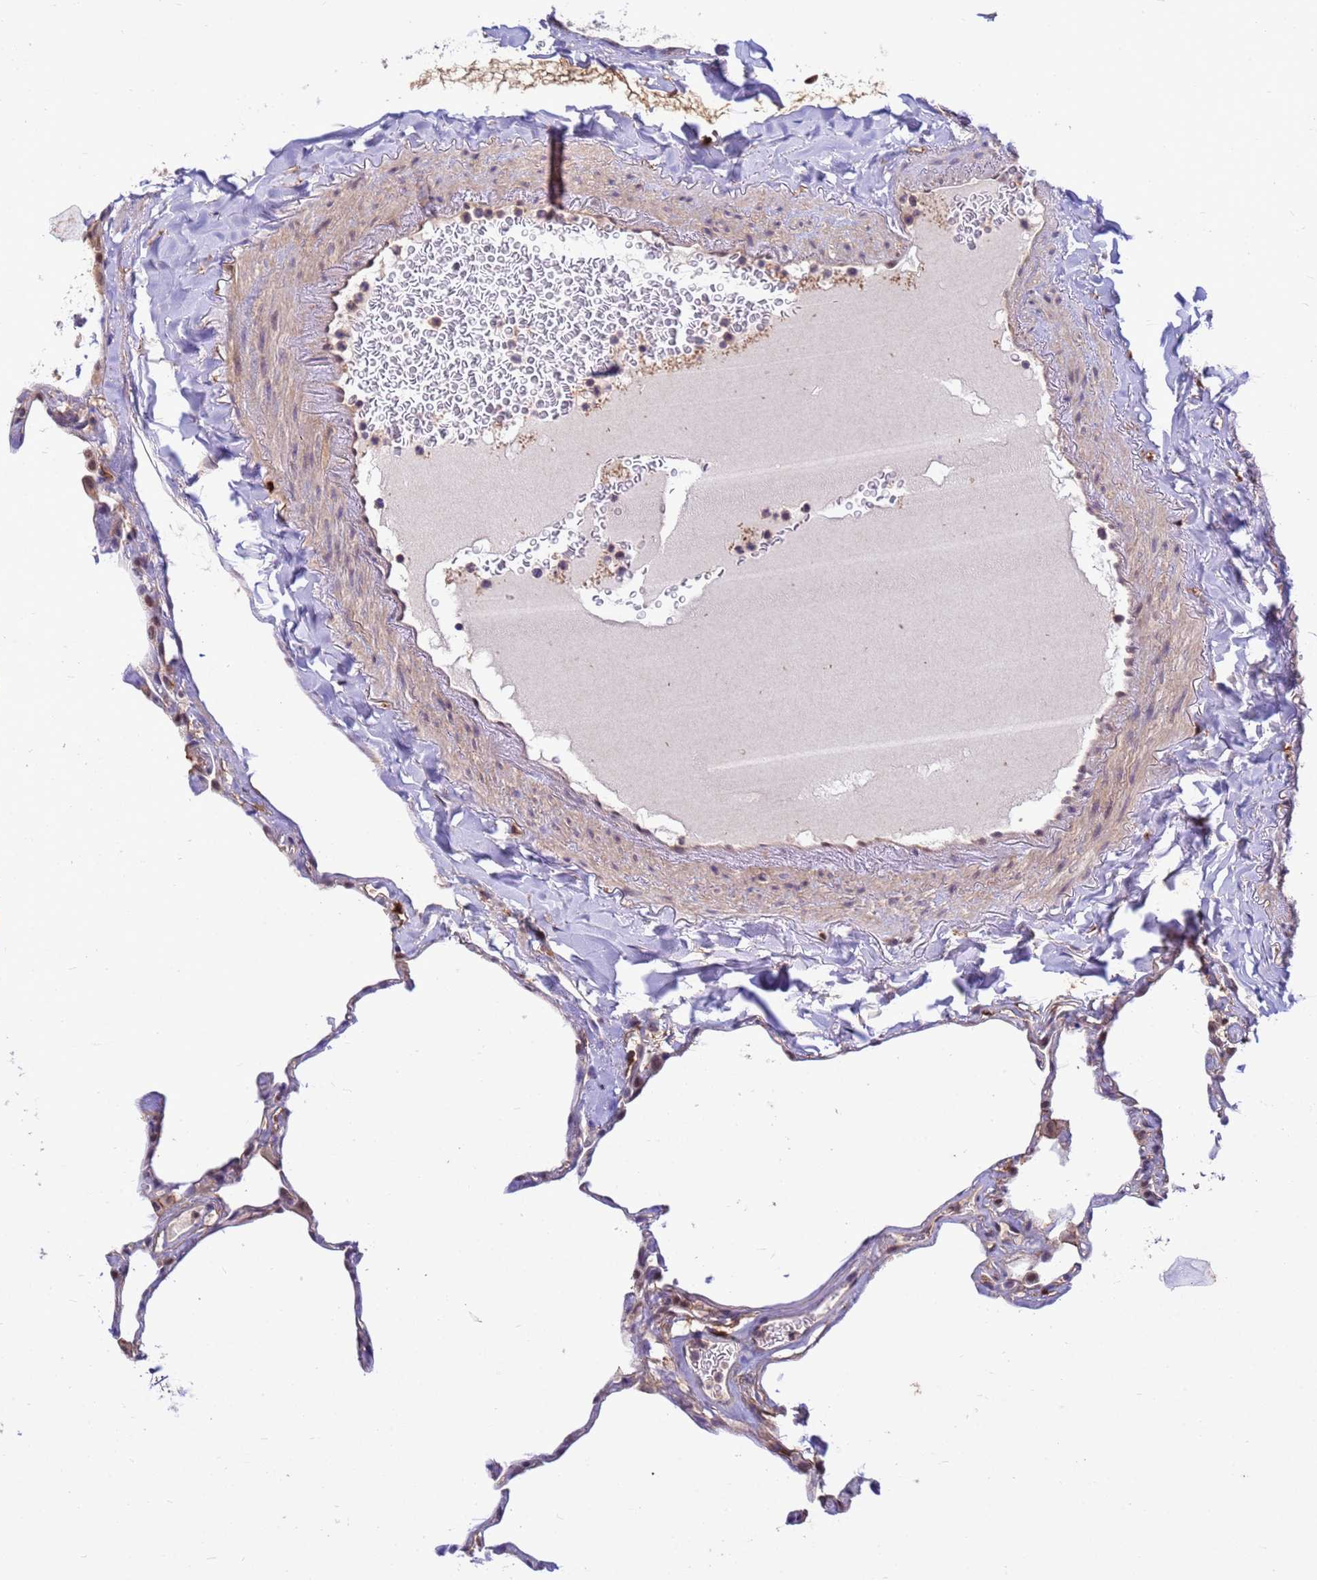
{"staining": {"intensity": "negative", "quantity": "none", "location": "none"}, "tissue": "lung", "cell_type": "Alveolar cells", "image_type": "normal", "snomed": [{"axis": "morphology", "description": "Normal tissue, NOS"}, {"axis": "topography", "description": "Lung"}], "caption": "Immunohistochemical staining of normal human lung exhibits no significant staining in alveolar cells. (DAB (3,3'-diaminobenzidine) immunohistochemistry visualized using brightfield microscopy, high magnification).", "gene": "NPEPPS", "patient": {"sex": "male", "age": 65}}